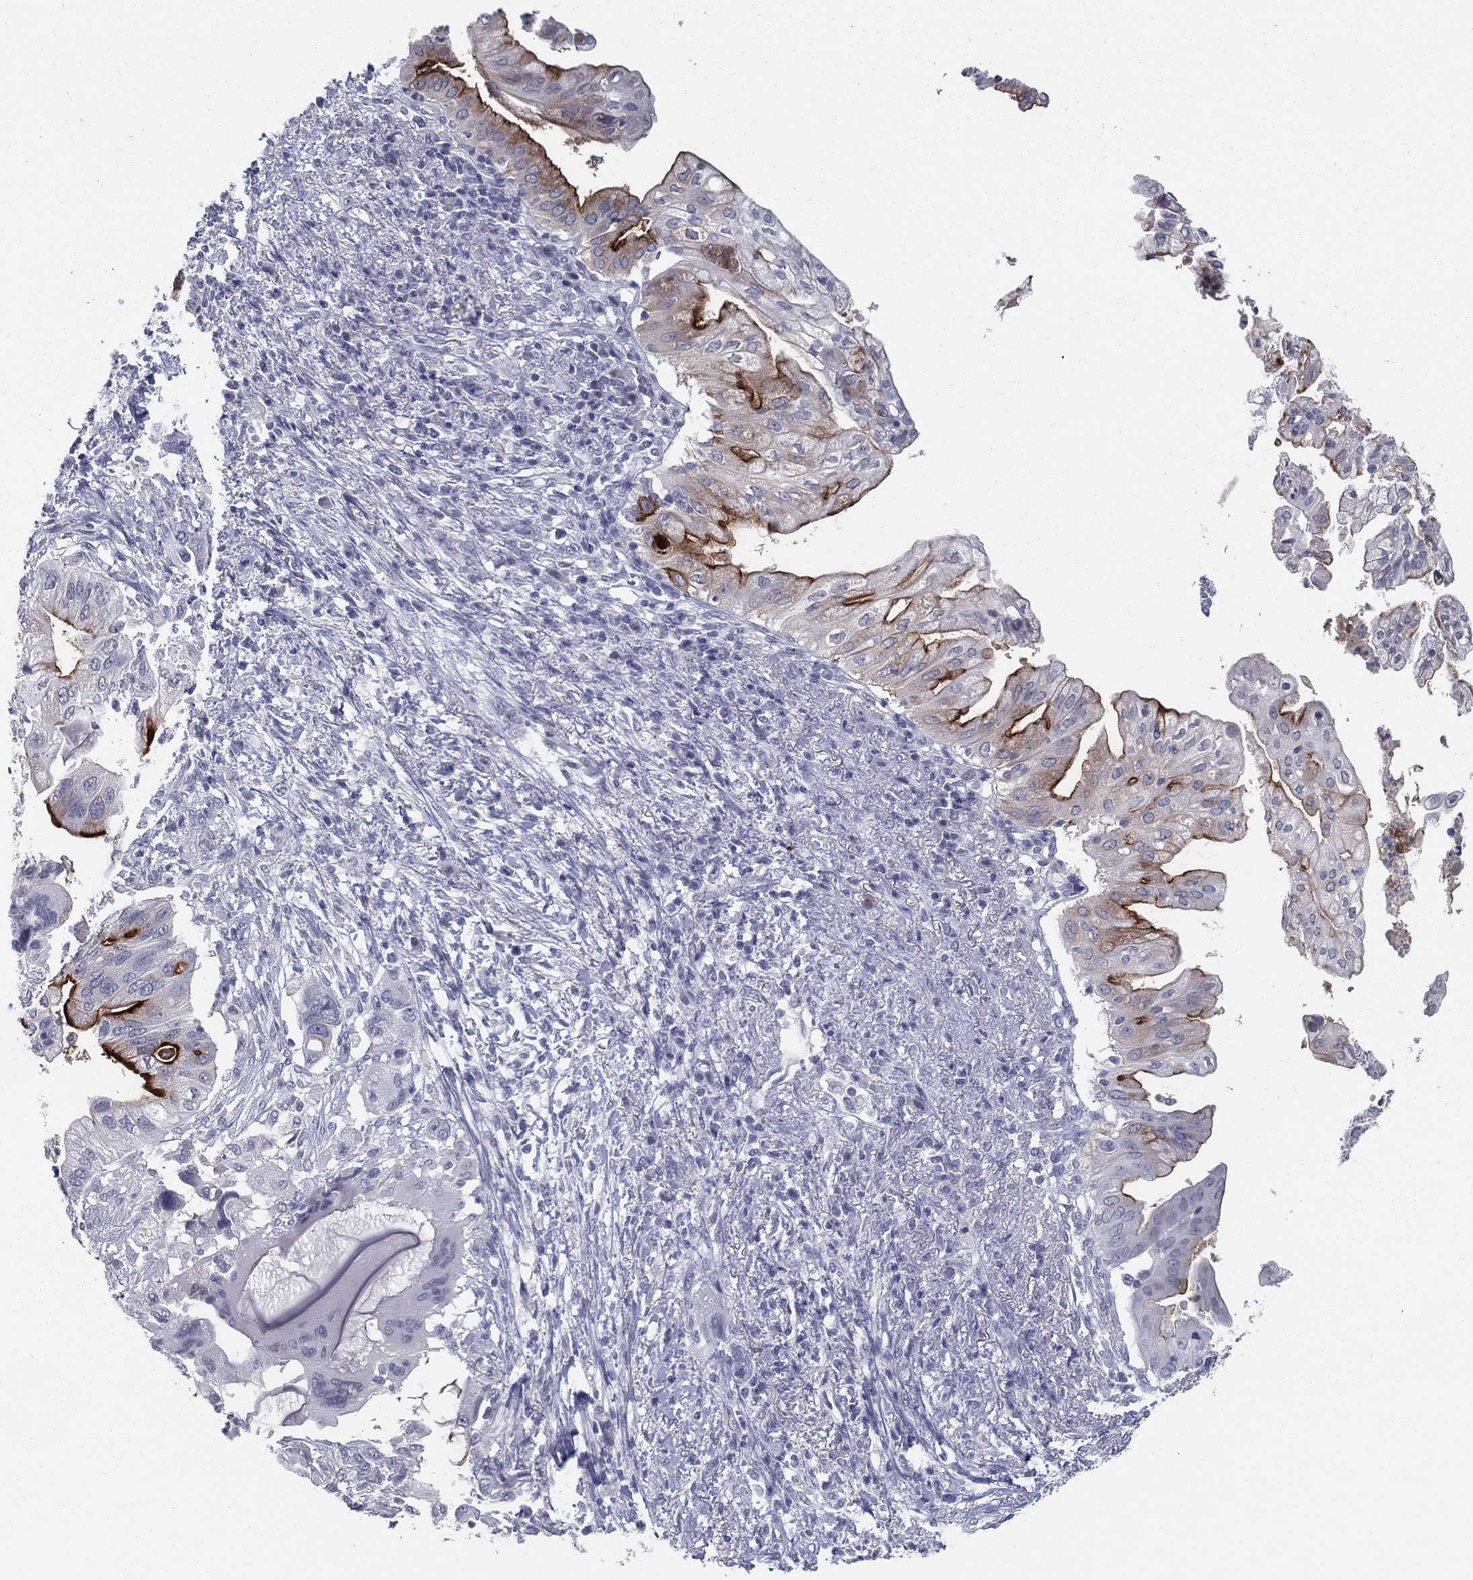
{"staining": {"intensity": "strong", "quantity": "<25%", "location": "cytoplasmic/membranous"}, "tissue": "pancreatic cancer", "cell_type": "Tumor cells", "image_type": "cancer", "snomed": [{"axis": "morphology", "description": "Adenocarcinoma, NOS"}, {"axis": "topography", "description": "Pancreas"}], "caption": "There is medium levels of strong cytoplasmic/membranous staining in tumor cells of pancreatic cancer, as demonstrated by immunohistochemical staining (brown color).", "gene": "ACE2", "patient": {"sex": "female", "age": 72}}